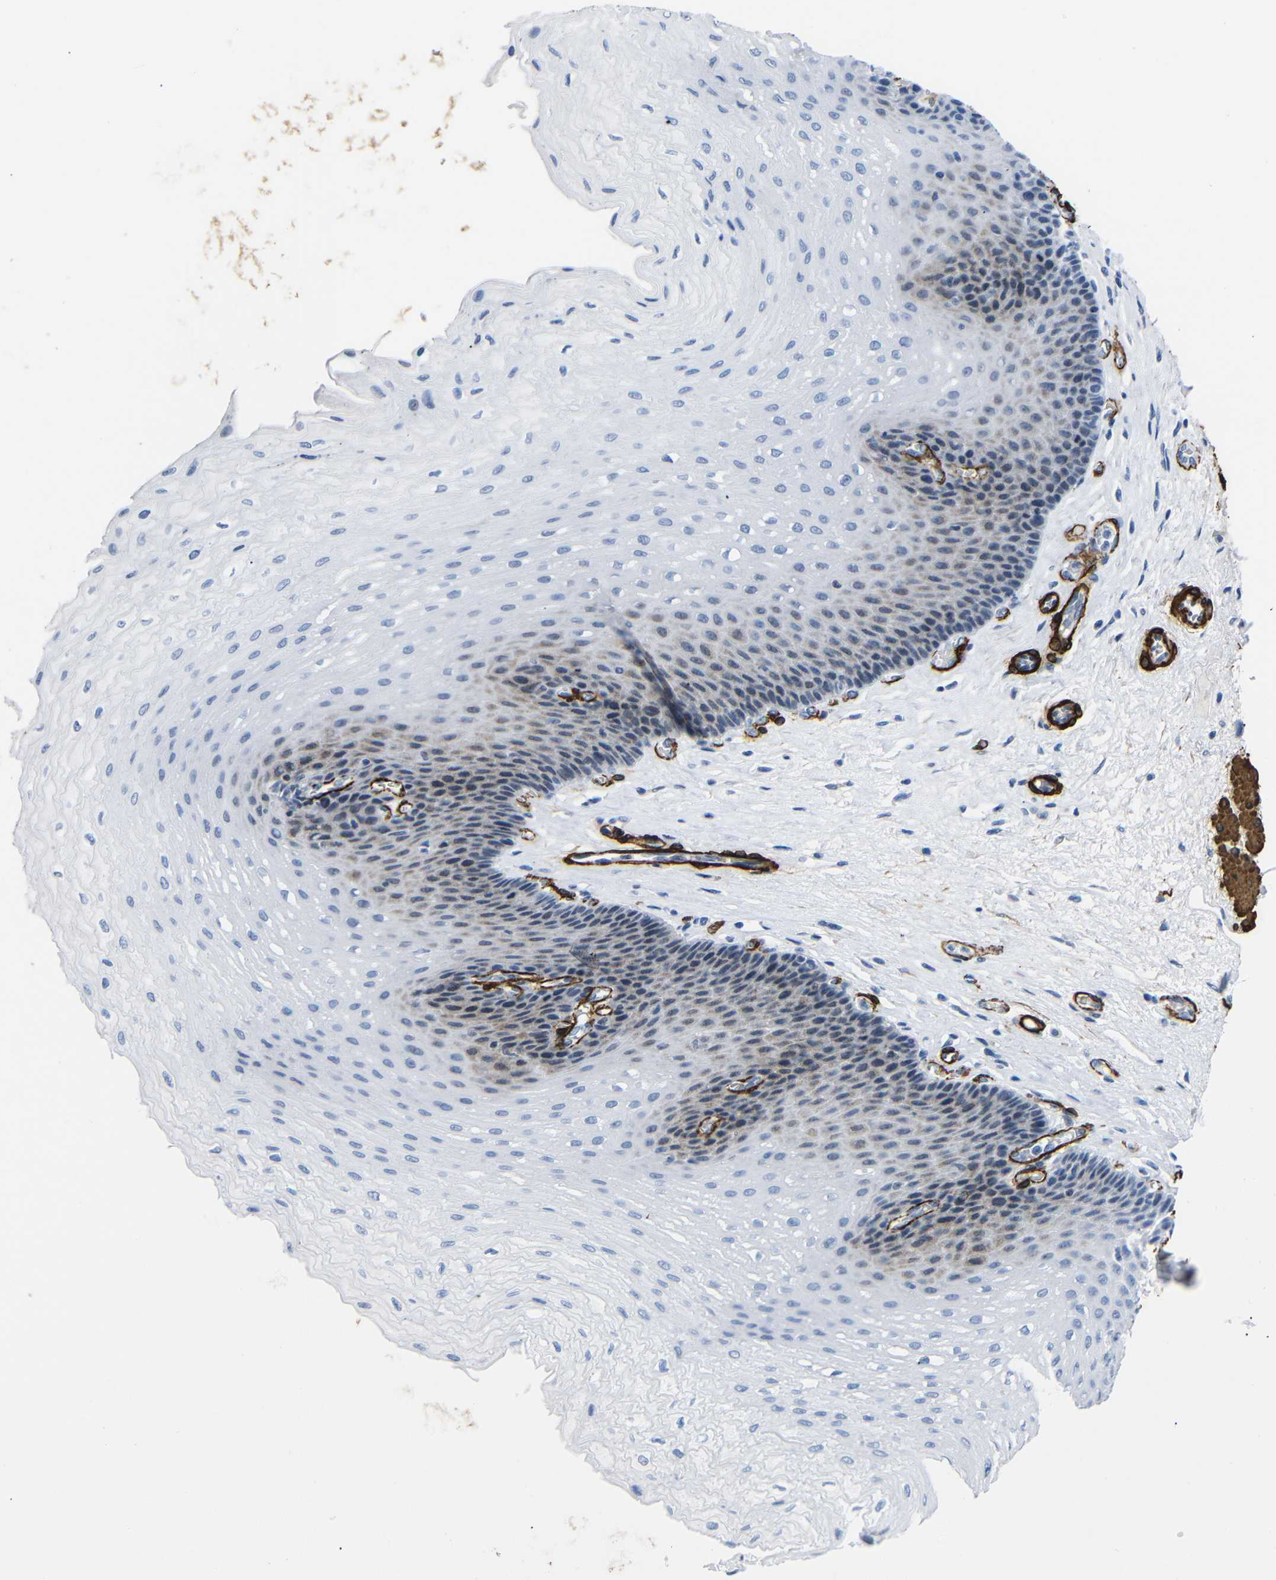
{"staining": {"intensity": "weak", "quantity": "<25%", "location": "cytoplasmic/membranous"}, "tissue": "esophagus", "cell_type": "Squamous epithelial cells", "image_type": "normal", "snomed": [{"axis": "morphology", "description": "Normal tissue, NOS"}, {"axis": "topography", "description": "Esophagus"}], "caption": "Immunohistochemistry micrograph of benign esophagus: human esophagus stained with DAB reveals no significant protein staining in squamous epithelial cells.", "gene": "ACTA2", "patient": {"sex": "female", "age": 72}}